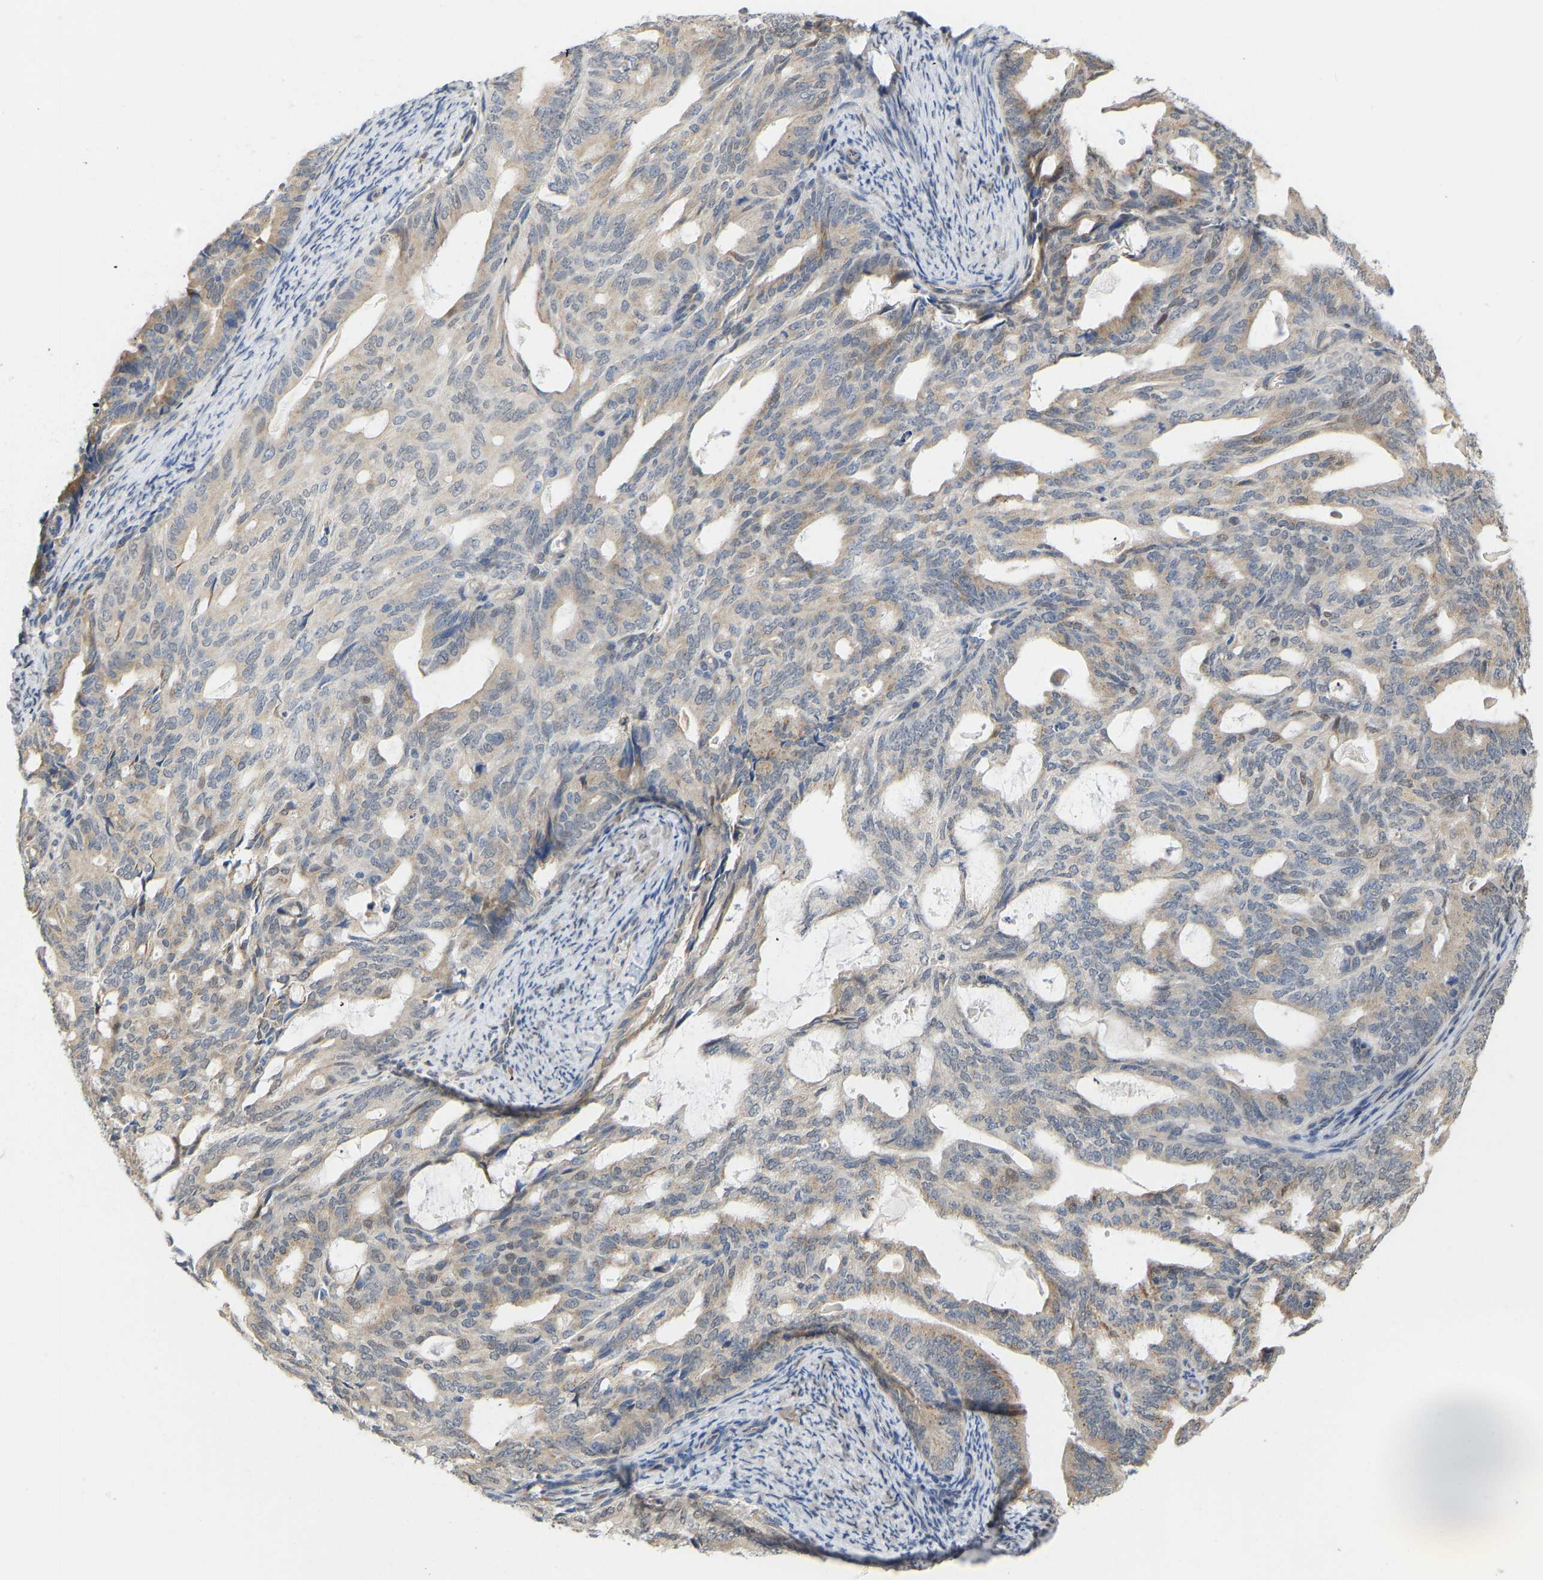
{"staining": {"intensity": "weak", "quantity": "<25%", "location": "cytoplasmic/membranous"}, "tissue": "endometrial cancer", "cell_type": "Tumor cells", "image_type": "cancer", "snomed": [{"axis": "morphology", "description": "Adenocarcinoma, NOS"}, {"axis": "topography", "description": "Endometrium"}], "caption": "This is a histopathology image of immunohistochemistry (IHC) staining of endometrial cancer, which shows no staining in tumor cells.", "gene": "BEND3", "patient": {"sex": "female", "age": 58}}